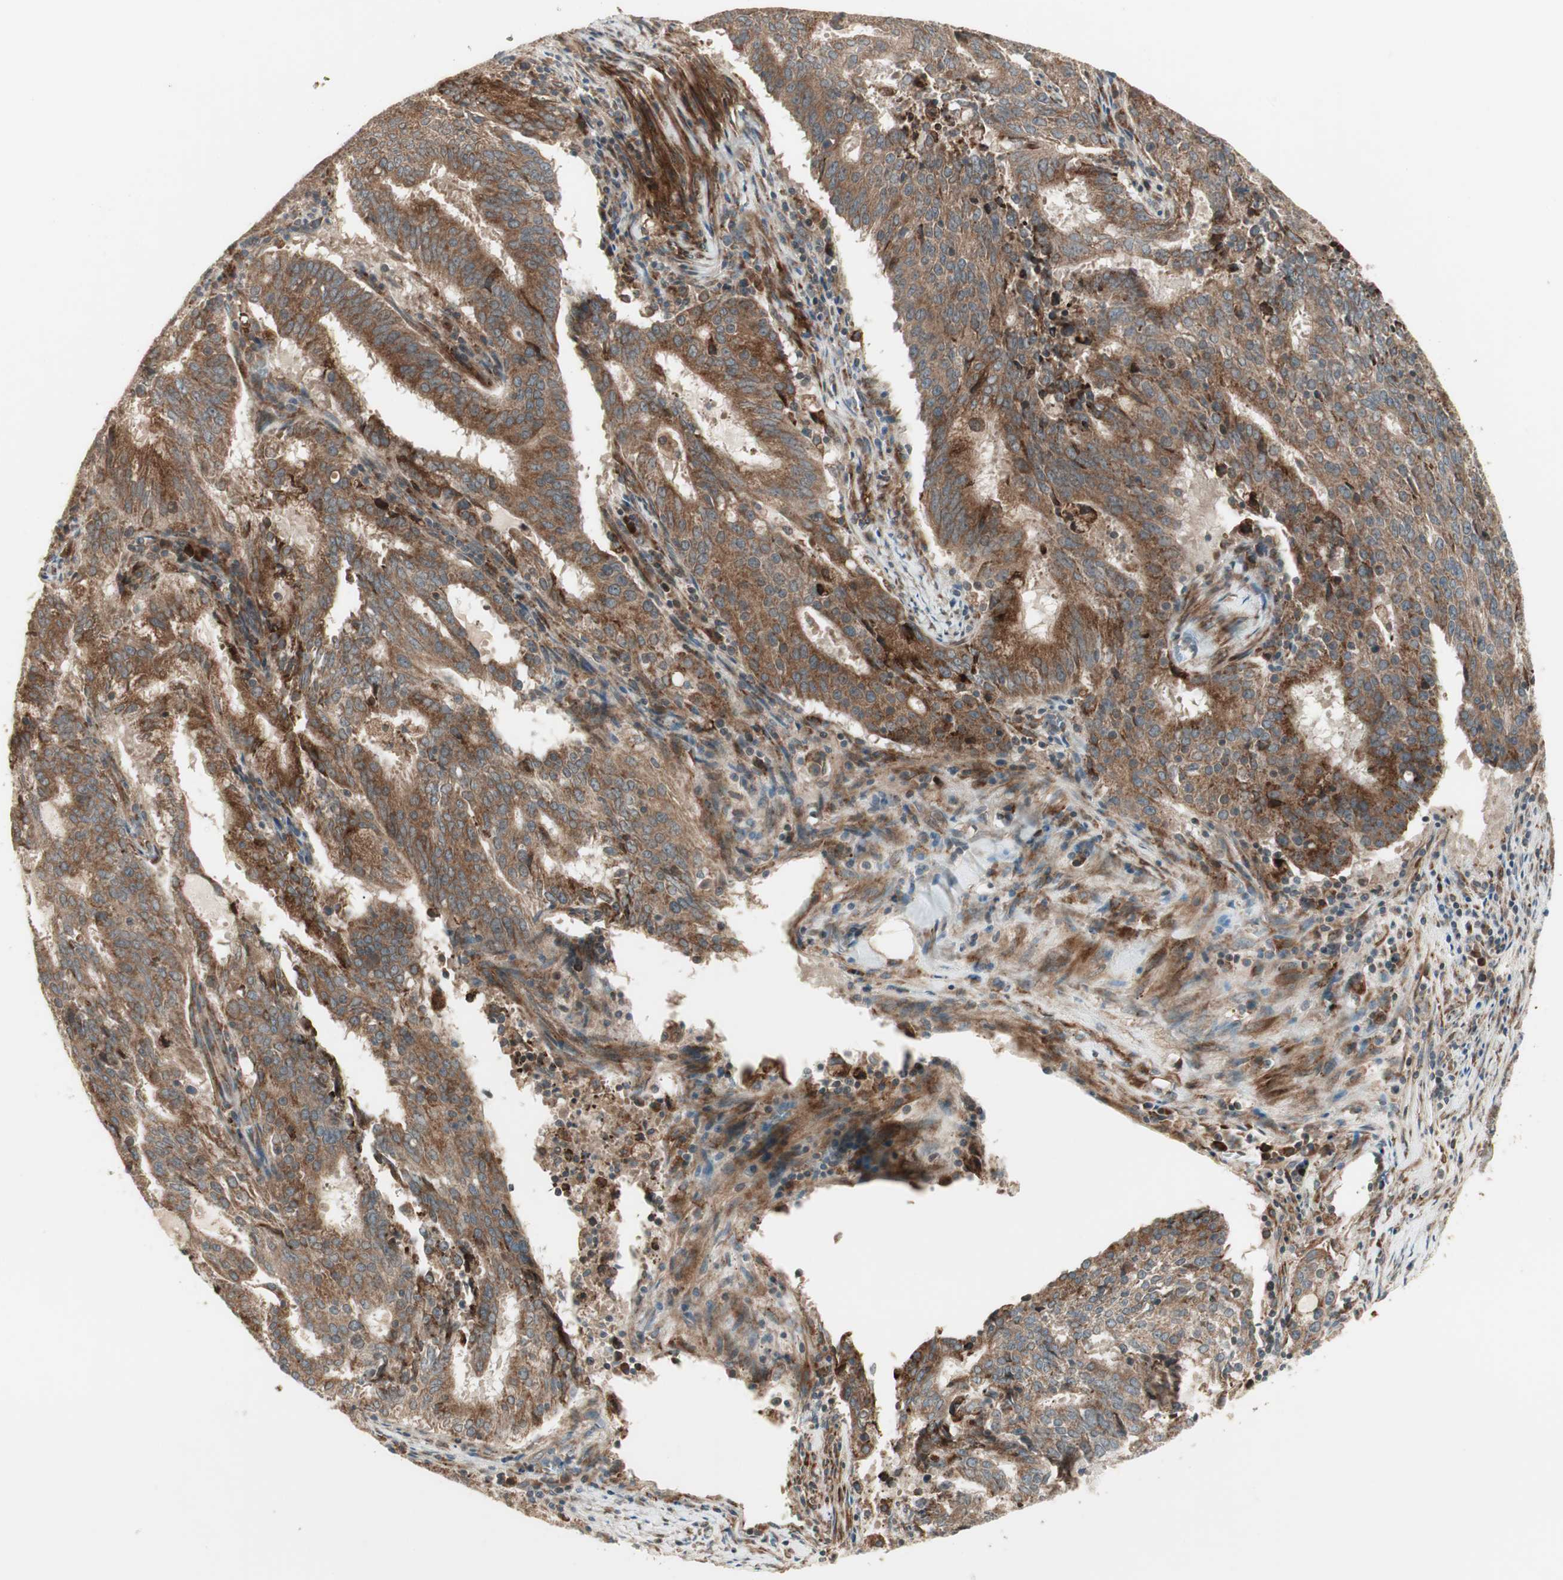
{"staining": {"intensity": "moderate", "quantity": ">75%", "location": "cytoplasmic/membranous"}, "tissue": "cervical cancer", "cell_type": "Tumor cells", "image_type": "cancer", "snomed": [{"axis": "morphology", "description": "Adenocarcinoma, NOS"}, {"axis": "topography", "description": "Cervix"}], "caption": "IHC (DAB) staining of cervical cancer (adenocarcinoma) reveals moderate cytoplasmic/membranous protein expression in about >75% of tumor cells. (Brightfield microscopy of DAB IHC at high magnification).", "gene": "SFRP1", "patient": {"sex": "female", "age": 44}}